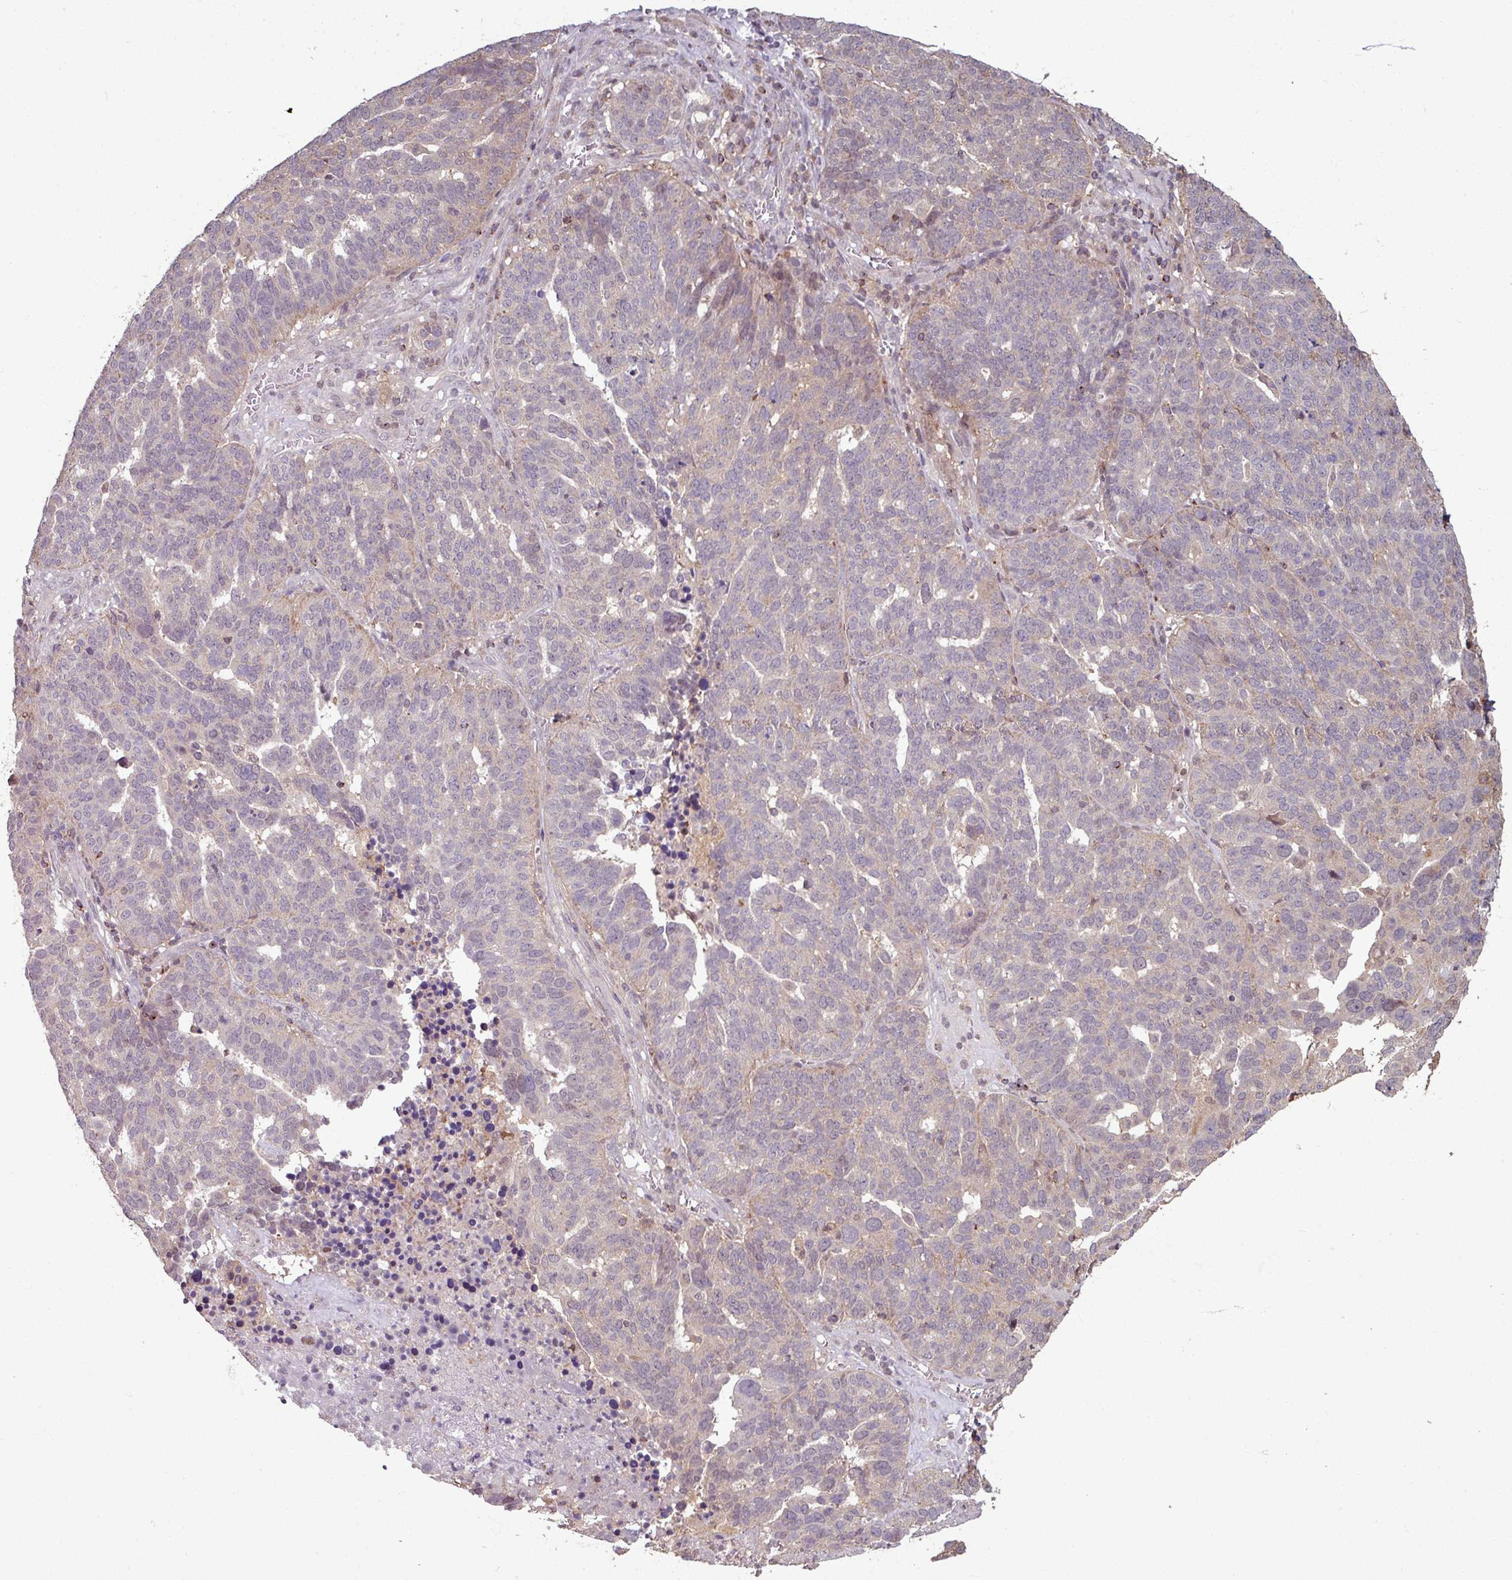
{"staining": {"intensity": "negative", "quantity": "none", "location": "none"}, "tissue": "ovarian cancer", "cell_type": "Tumor cells", "image_type": "cancer", "snomed": [{"axis": "morphology", "description": "Cystadenocarcinoma, serous, NOS"}, {"axis": "topography", "description": "Ovary"}], "caption": "This is an immunohistochemistry (IHC) histopathology image of human ovarian cancer. There is no expression in tumor cells.", "gene": "OR6B1", "patient": {"sex": "female", "age": 59}}